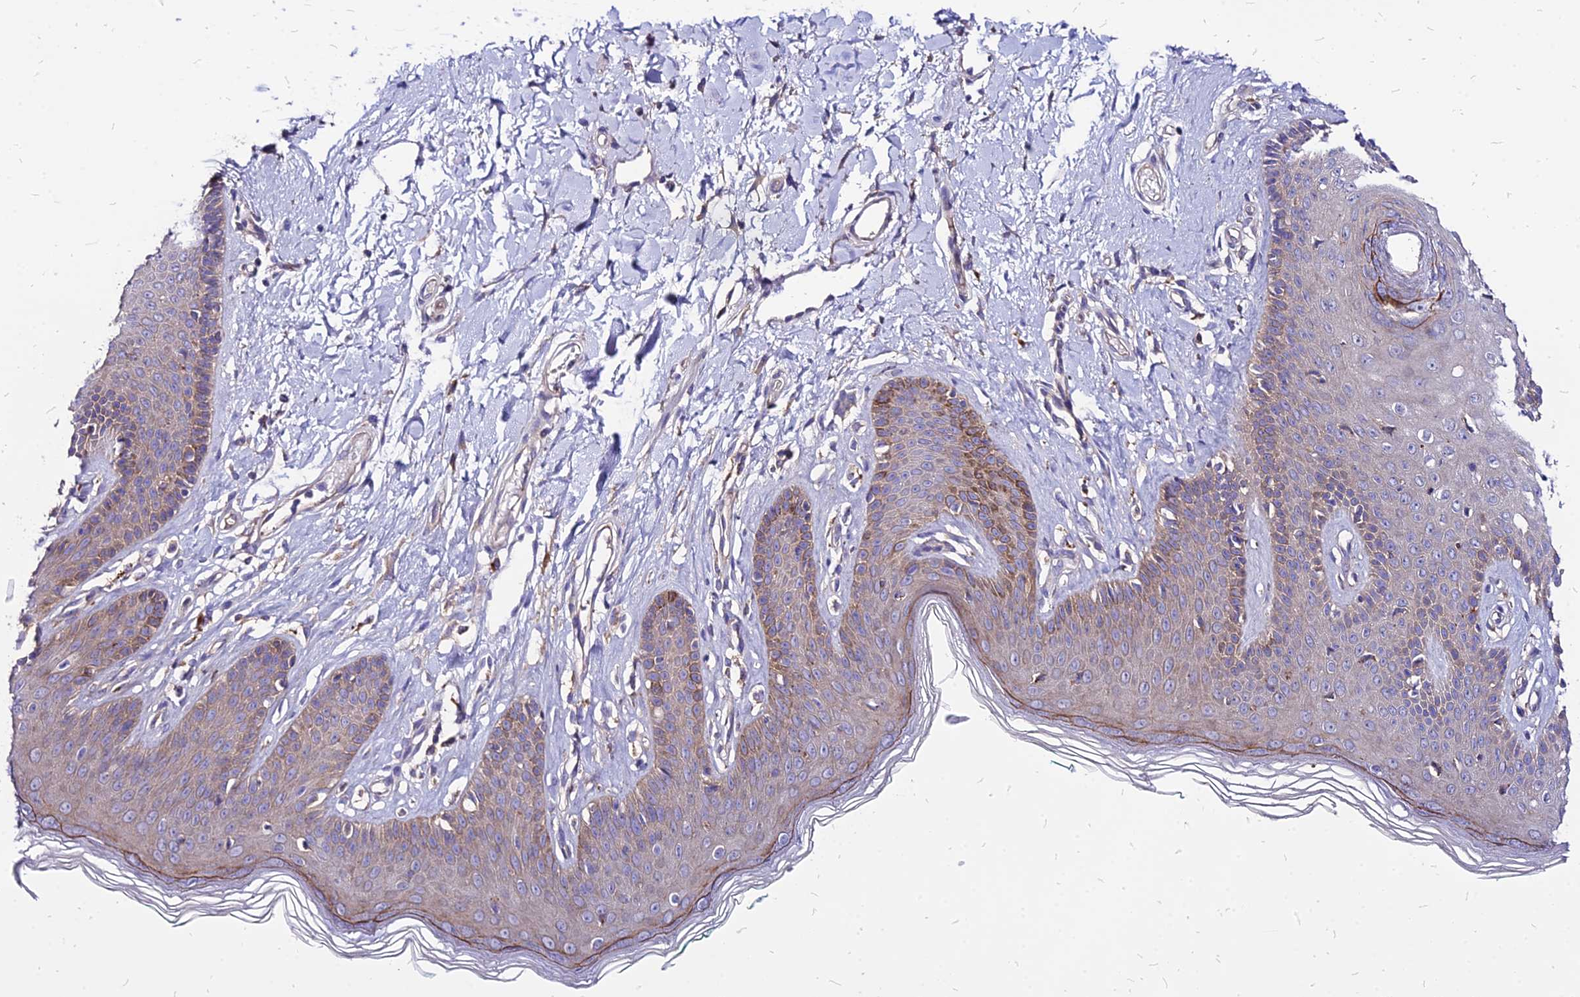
{"staining": {"intensity": "moderate", "quantity": "25%-75%", "location": "cytoplasmic/membranous"}, "tissue": "skin", "cell_type": "Epidermal cells", "image_type": "normal", "snomed": [{"axis": "morphology", "description": "Normal tissue, NOS"}, {"axis": "morphology", "description": "Squamous cell carcinoma, NOS"}, {"axis": "topography", "description": "Vulva"}], "caption": "This micrograph exhibits immunohistochemistry (IHC) staining of unremarkable human skin, with medium moderate cytoplasmic/membranous expression in about 25%-75% of epidermal cells.", "gene": "COMMD10", "patient": {"sex": "female", "age": 85}}